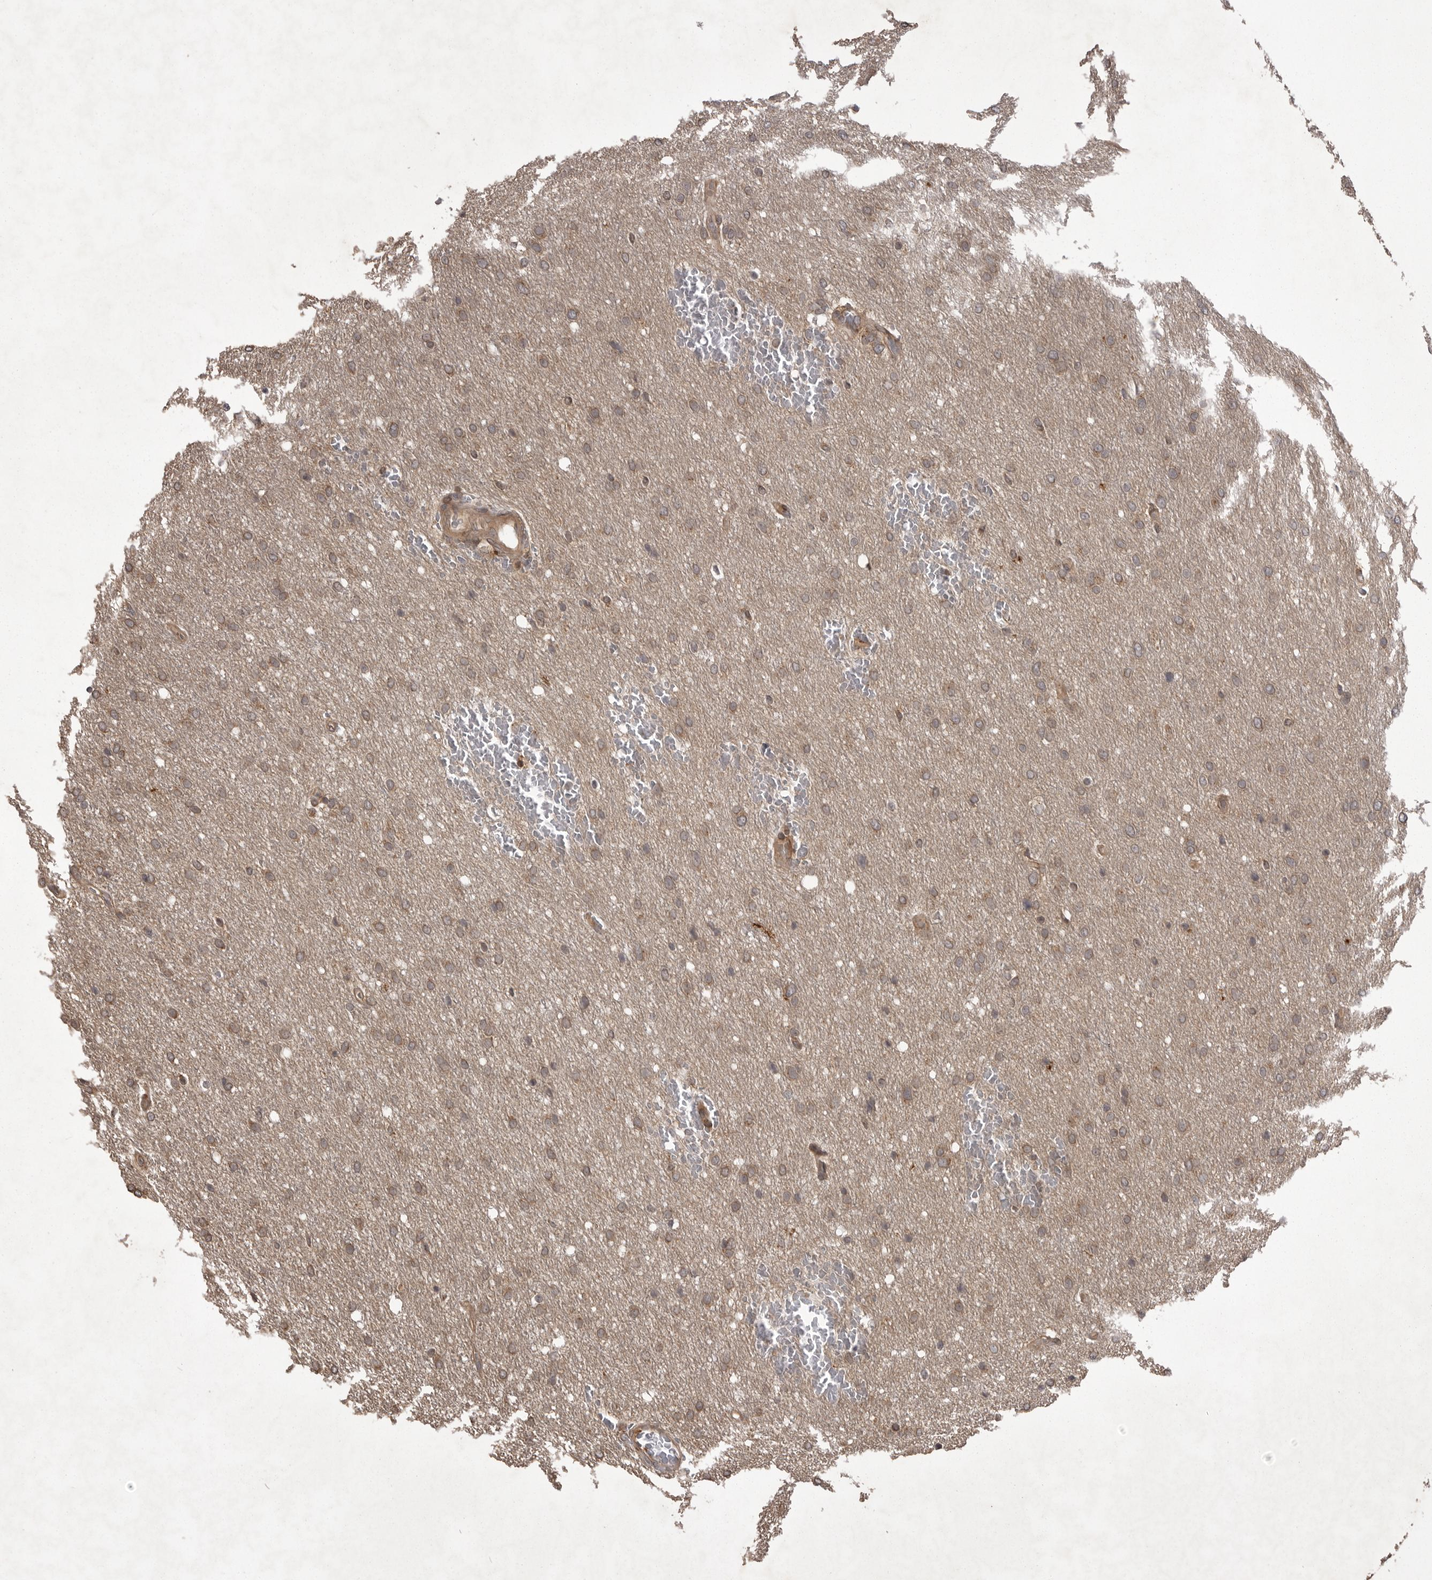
{"staining": {"intensity": "weak", "quantity": ">75%", "location": "cytoplasmic/membranous"}, "tissue": "glioma", "cell_type": "Tumor cells", "image_type": "cancer", "snomed": [{"axis": "morphology", "description": "Glioma, malignant, Low grade"}, {"axis": "topography", "description": "Brain"}], "caption": "There is low levels of weak cytoplasmic/membranous staining in tumor cells of malignant glioma (low-grade), as demonstrated by immunohistochemical staining (brown color).", "gene": "STK24", "patient": {"sex": "female", "age": 37}}